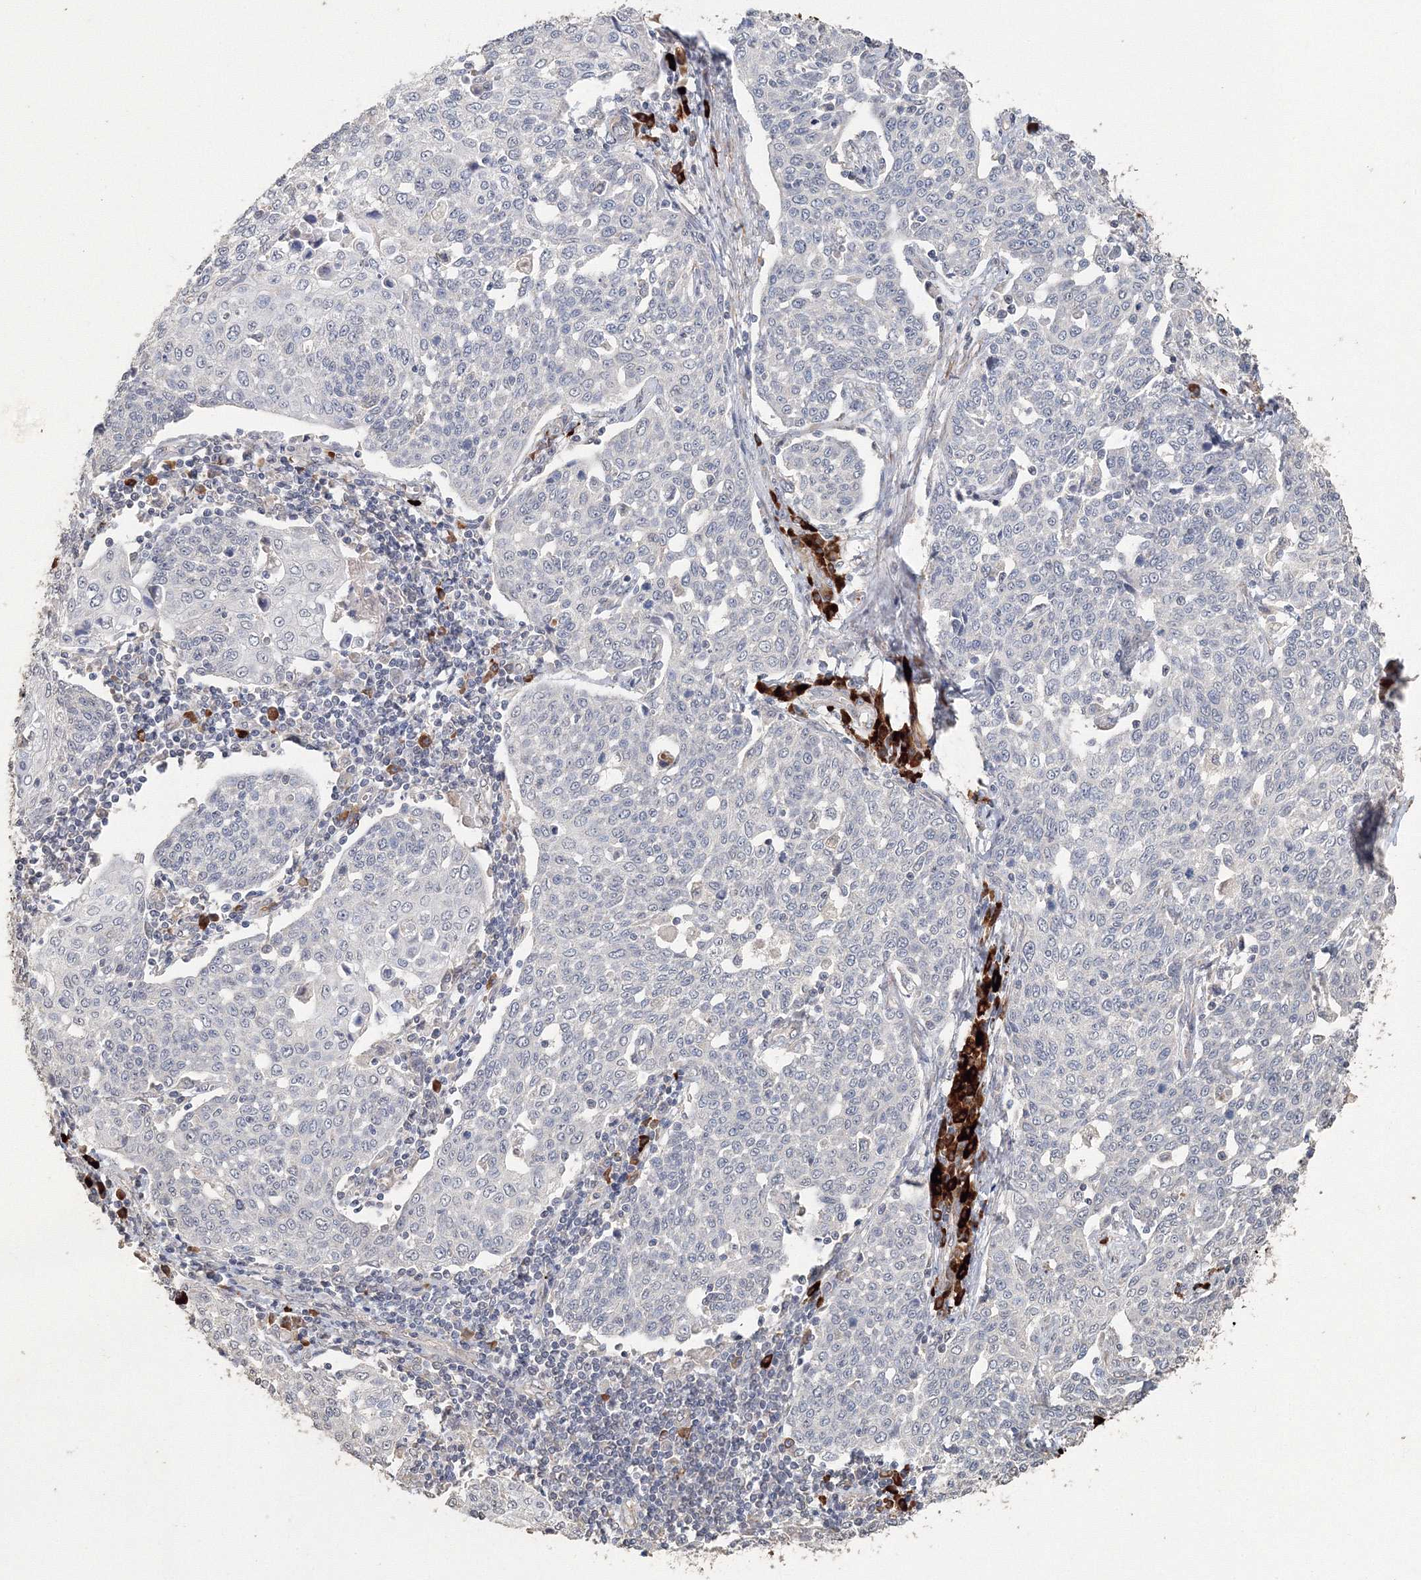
{"staining": {"intensity": "negative", "quantity": "none", "location": "none"}, "tissue": "cervical cancer", "cell_type": "Tumor cells", "image_type": "cancer", "snomed": [{"axis": "morphology", "description": "Squamous cell carcinoma, NOS"}, {"axis": "topography", "description": "Cervix"}], "caption": "Tumor cells are negative for protein expression in human cervical cancer.", "gene": "NALF2", "patient": {"sex": "female", "age": 34}}